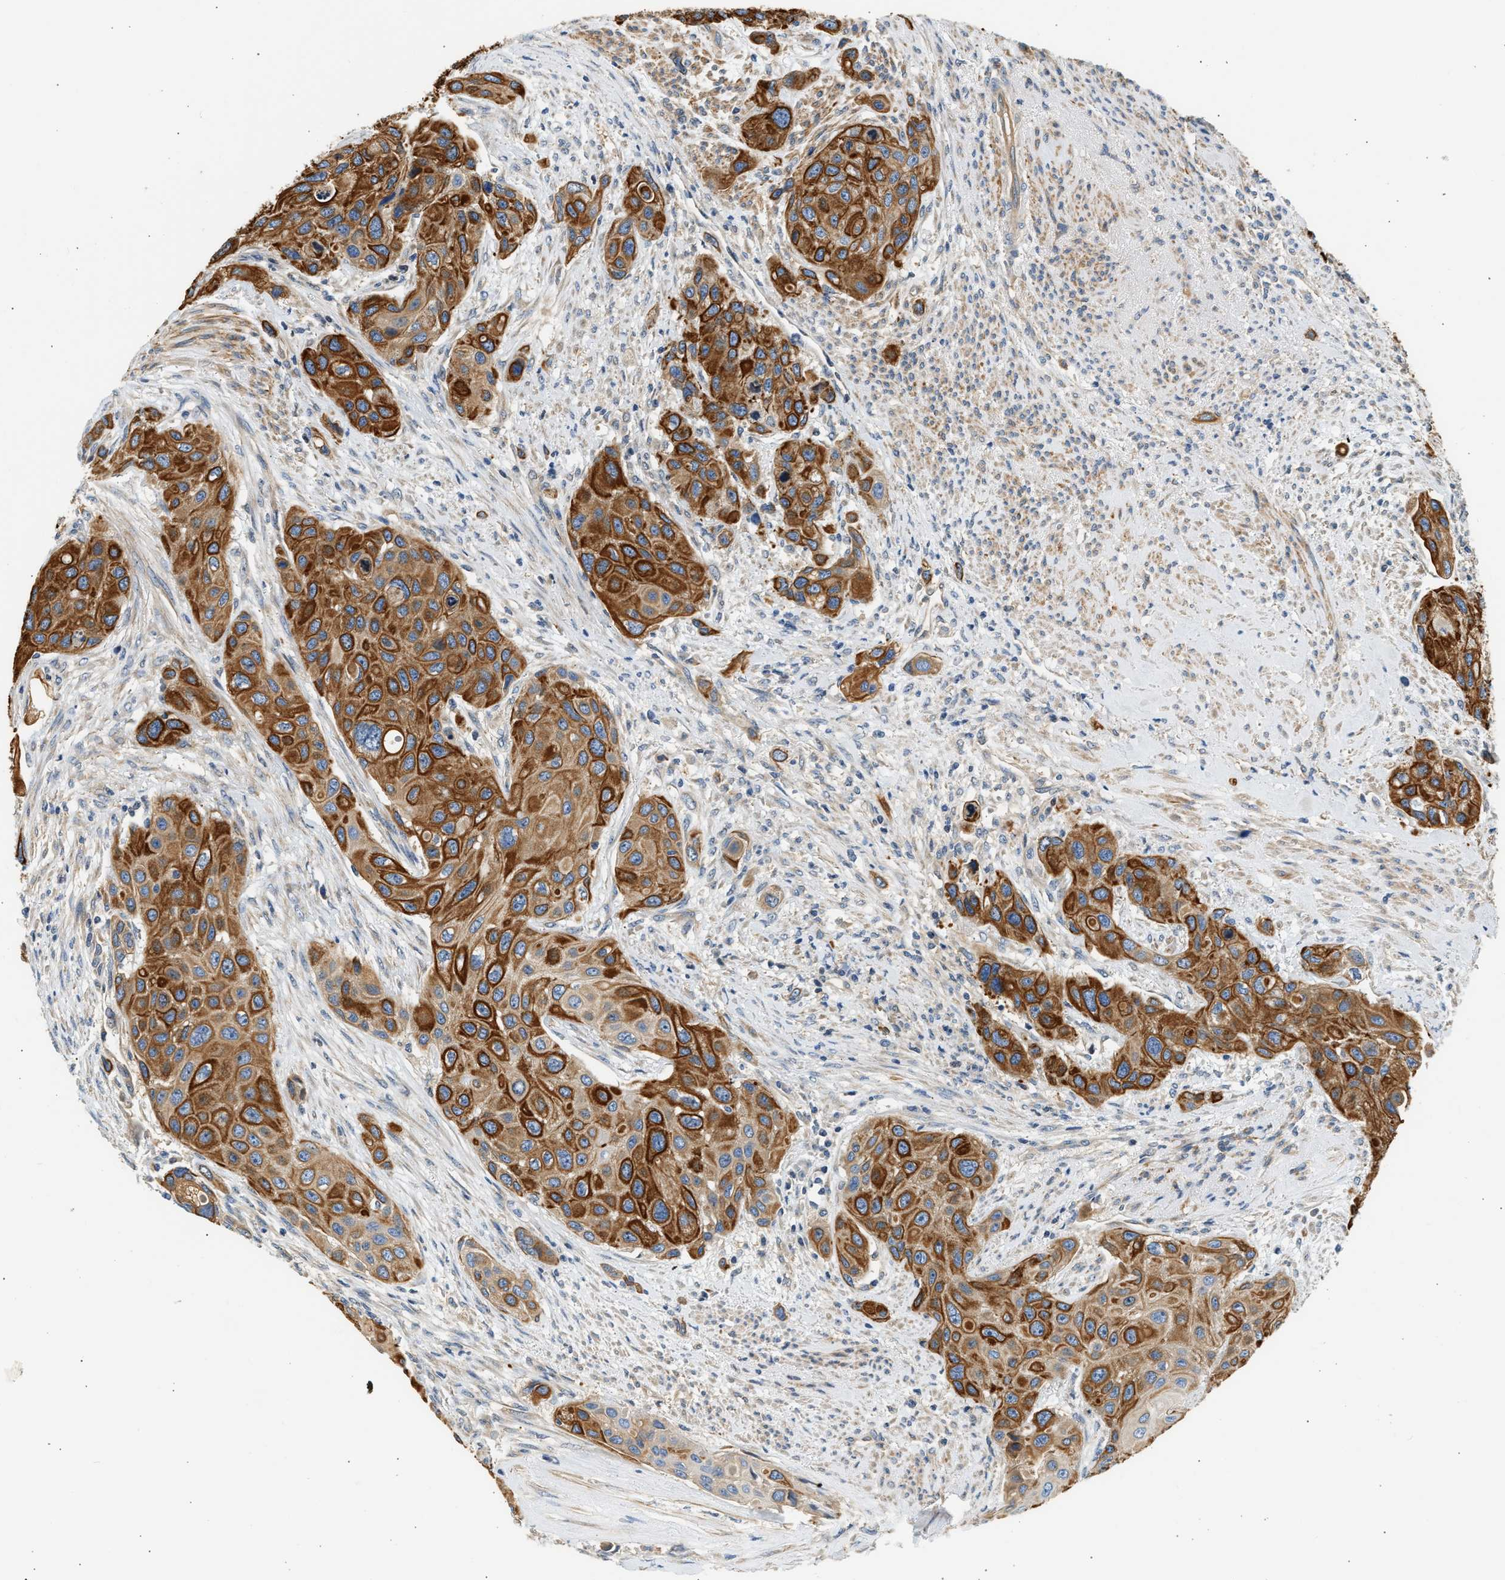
{"staining": {"intensity": "strong", "quantity": ">75%", "location": "cytoplasmic/membranous"}, "tissue": "urothelial cancer", "cell_type": "Tumor cells", "image_type": "cancer", "snomed": [{"axis": "morphology", "description": "Urothelial carcinoma, High grade"}, {"axis": "topography", "description": "Urinary bladder"}], "caption": "Protein expression analysis of human urothelial cancer reveals strong cytoplasmic/membranous positivity in about >75% of tumor cells. (DAB = brown stain, brightfield microscopy at high magnification).", "gene": "WDR31", "patient": {"sex": "female", "age": 56}}